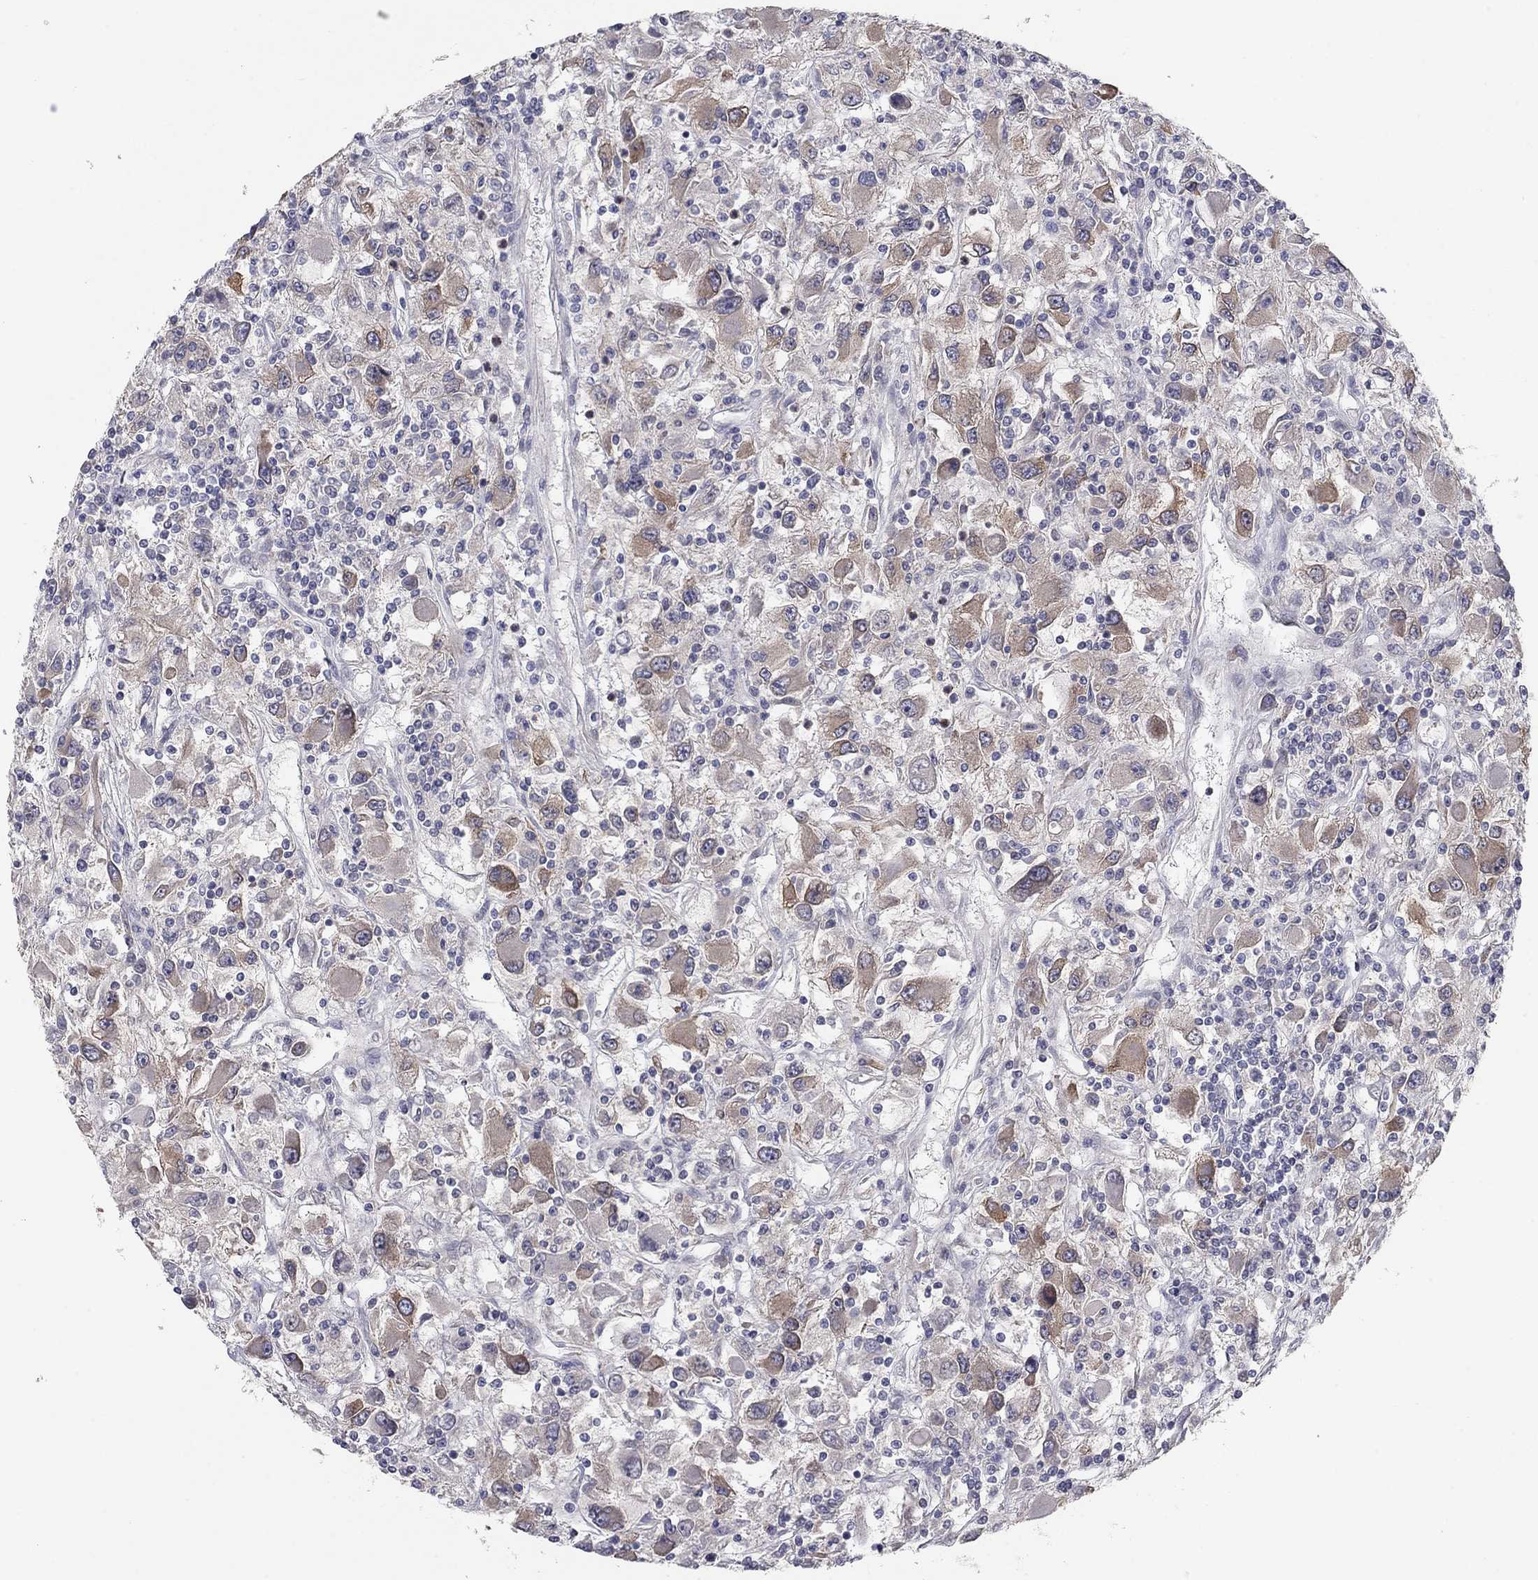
{"staining": {"intensity": "weak", "quantity": "25%-75%", "location": "cytoplasmic/membranous"}, "tissue": "renal cancer", "cell_type": "Tumor cells", "image_type": "cancer", "snomed": [{"axis": "morphology", "description": "Adenocarcinoma, NOS"}, {"axis": "topography", "description": "Kidney"}], "caption": "Renal cancer stained with immunohistochemistry demonstrates weak cytoplasmic/membranous staining in about 25%-75% of tumor cells.", "gene": "YIF1A", "patient": {"sex": "female", "age": 67}}